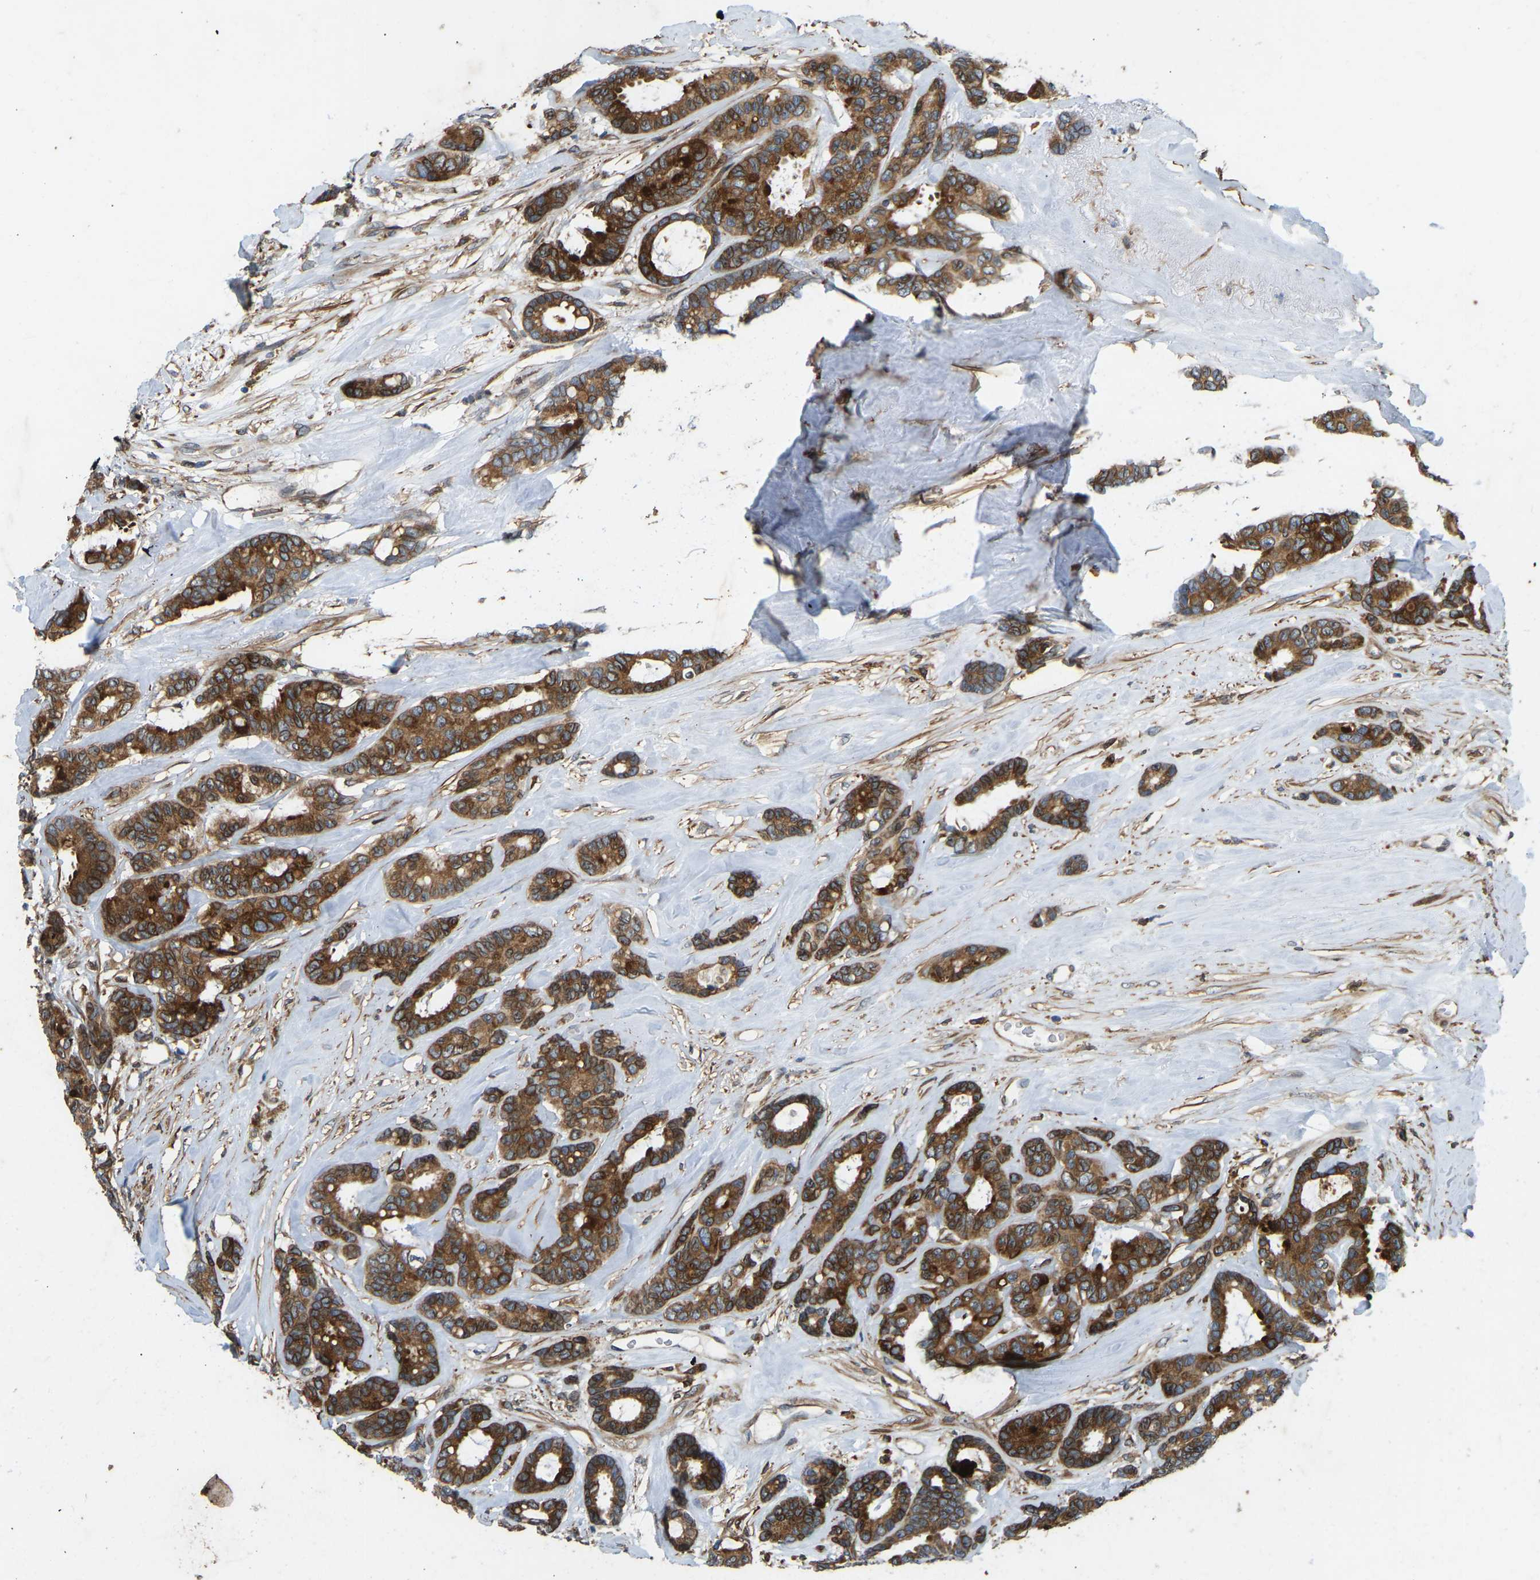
{"staining": {"intensity": "strong", "quantity": ">75%", "location": "cytoplasmic/membranous"}, "tissue": "breast cancer", "cell_type": "Tumor cells", "image_type": "cancer", "snomed": [{"axis": "morphology", "description": "Duct carcinoma"}, {"axis": "topography", "description": "Breast"}], "caption": "Immunohistochemical staining of human breast cancer demonstrates high levels of strong cytoplasmic/membranous protein positivity in about >75% of tumor cells.", "gene": "OS9", "patient": {"sex": "female", "age": 87}}